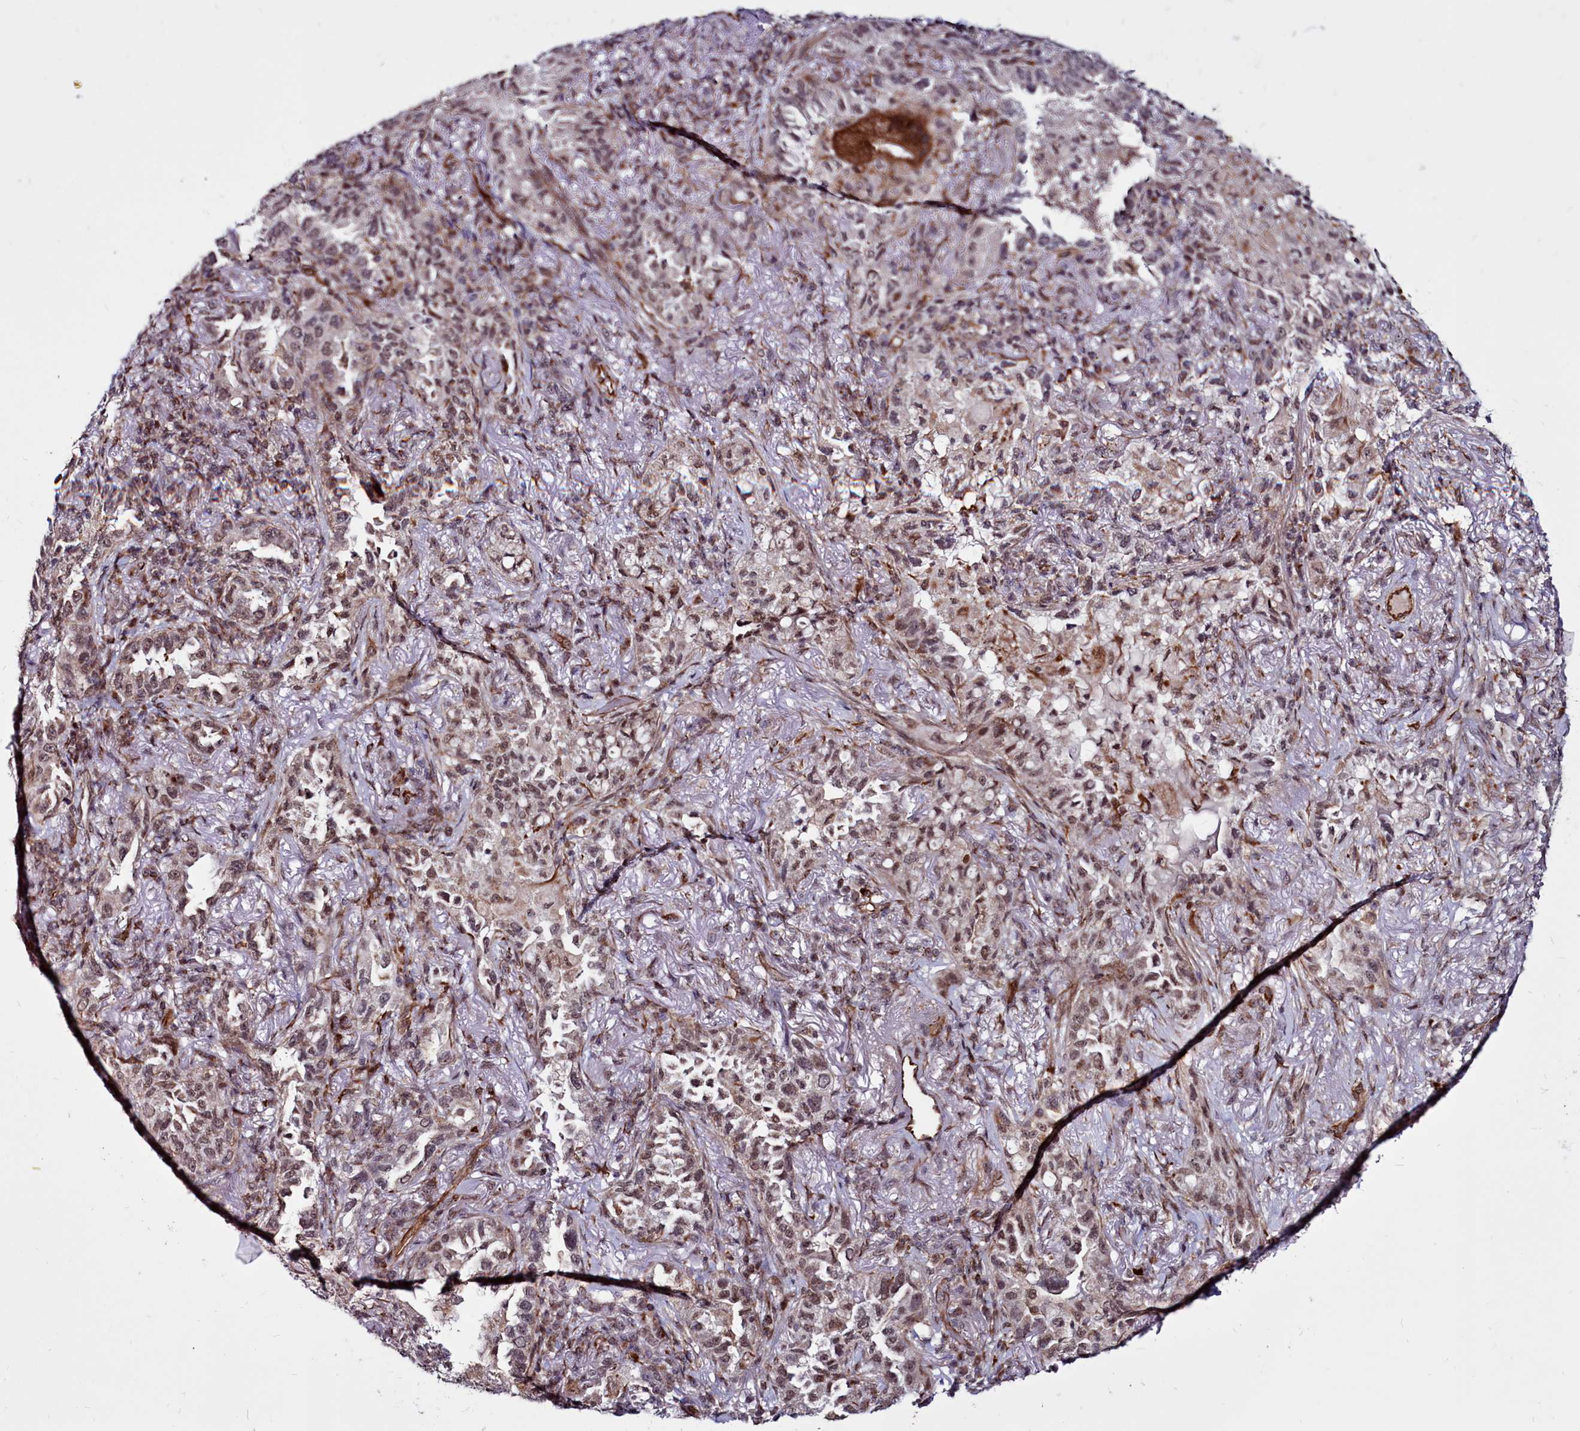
{"staining": {"intensity": "moderate", "quantity": "<25%", "location": "nuclear"}, "tissue": "lung cancer", "cell_type": "Tumor cells", "image_type": "cancer", "snomed": [{"axis": "morphology", "description": "Adenocarcinoma, NOS"}, {"axis": "topography", "description": "Lung"}], "caption": "Immunohistochemical staining of human lung cancer (adenocarcinoma) shows moderate nuclear protein expression in approximately <25% of tumor cells.", "gene": "CLK3", "patient": {"sex": "female", "age": 69}}